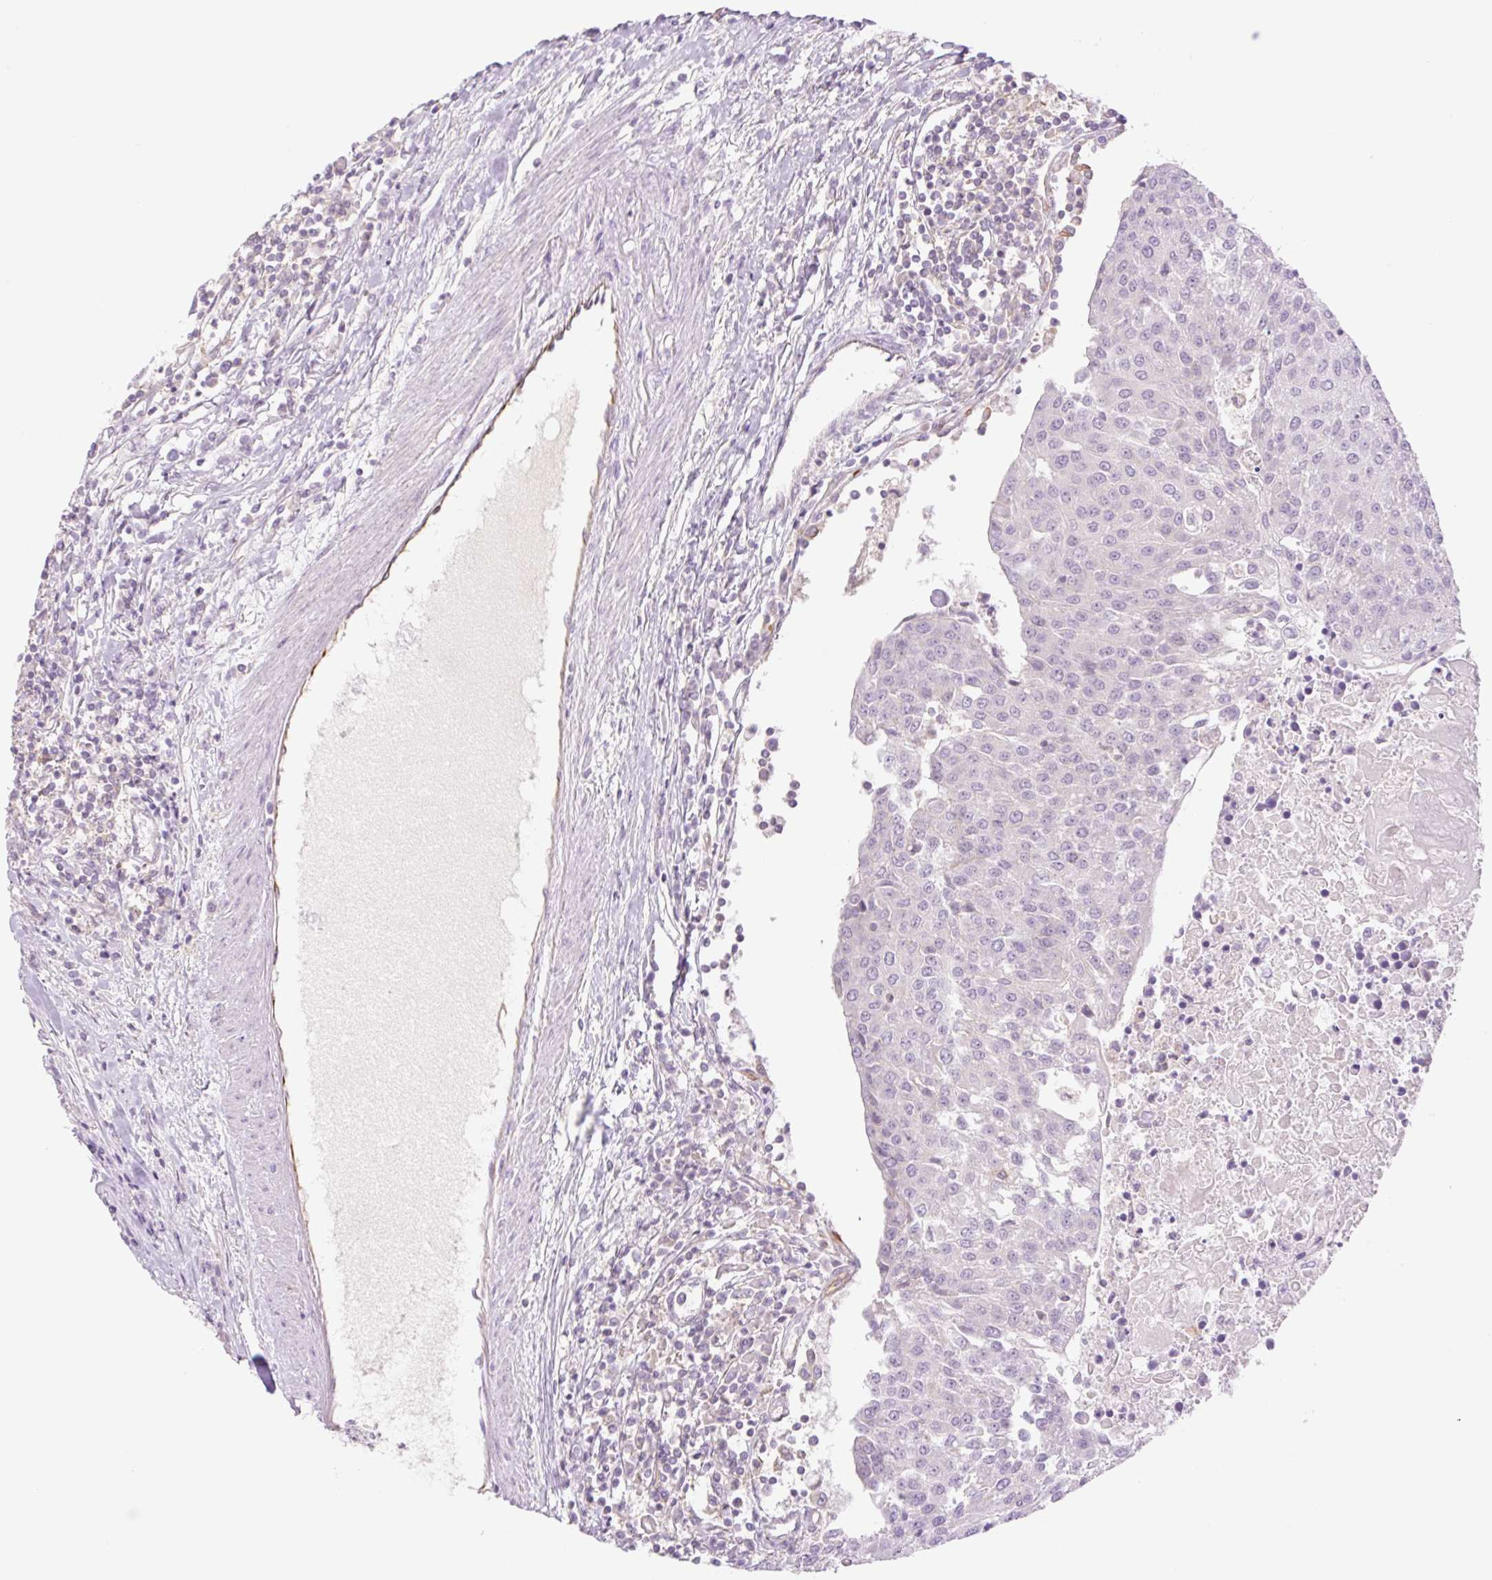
{"staining": {"intensity": "negative", "quantity": "none", "location": "none"}, "tissue": "urothelial cancer", "cell_type": "Tumor cells", "image_type": "cancer", "snomed": [{"axis": "morphology", "description": "Urothelial carcinoma, High grade"}, {"axis": "topography", "description": "Urinary bladder"}], "caption": "DAB (3,3'-diaminobenzidine) immunohistochemical staining of high-grade urothelial carcinoma reveals no significant expression in tumor cells.", "gene": "ZFYVE21", "patient": {"sex": "female", "age": 85}}